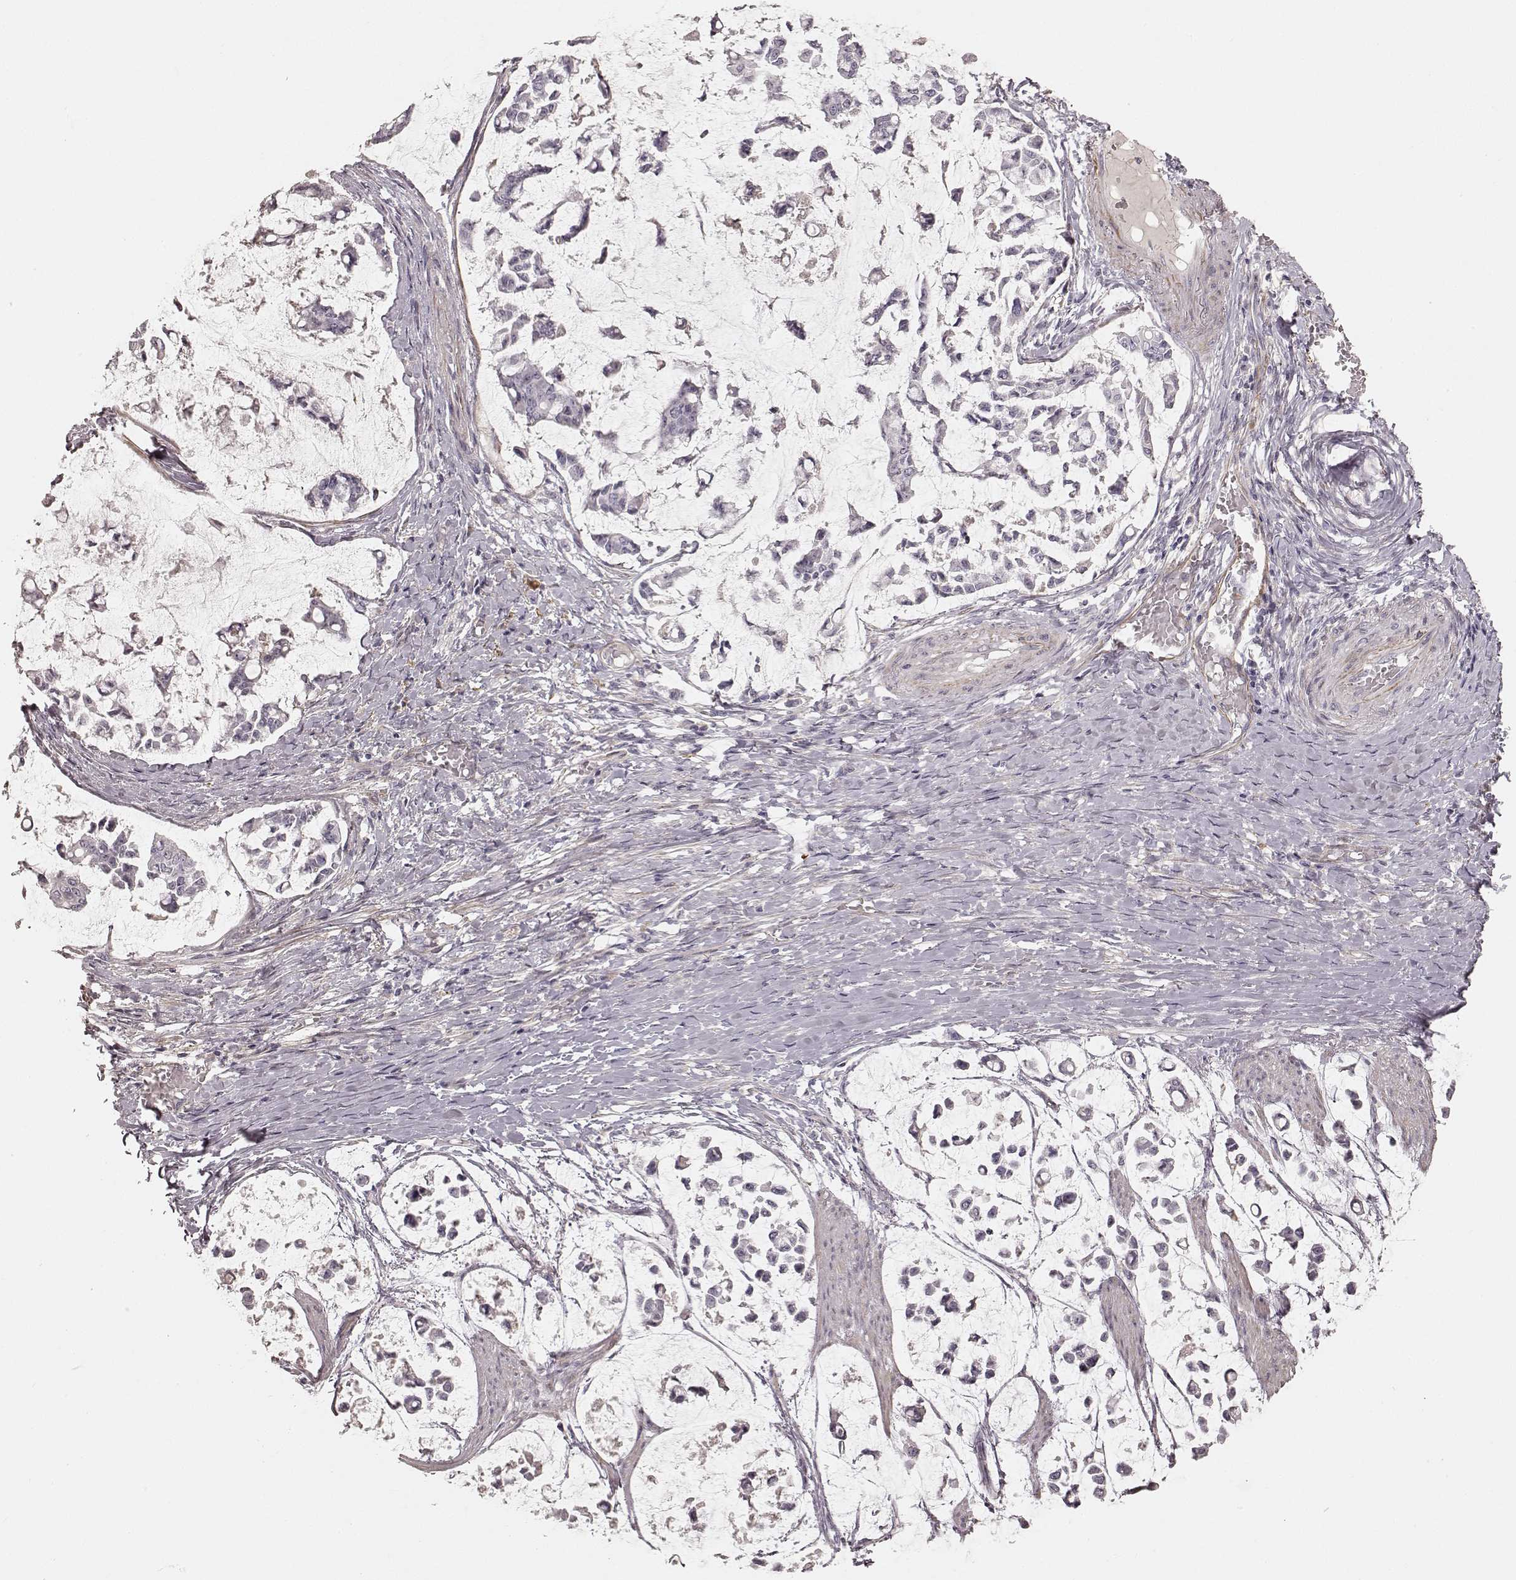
{"staining": {"intensity": "negative", "quantity": "none", "location": "none"}, "tissue": "stomach cancer", "cell_type": "Tumor cells", "image_type": "cancer", "snomed": [{"axis": "morphology", "description": "Adenocarcinoma, NOS"}, {"axis": "topography", "description": "Stomach"}], "caption": "Tumor cells show no significant staining in adenocarcinoma (stomach).", "gene": "KCNJ9", "patient": {"sex": "male", "age": 82}}